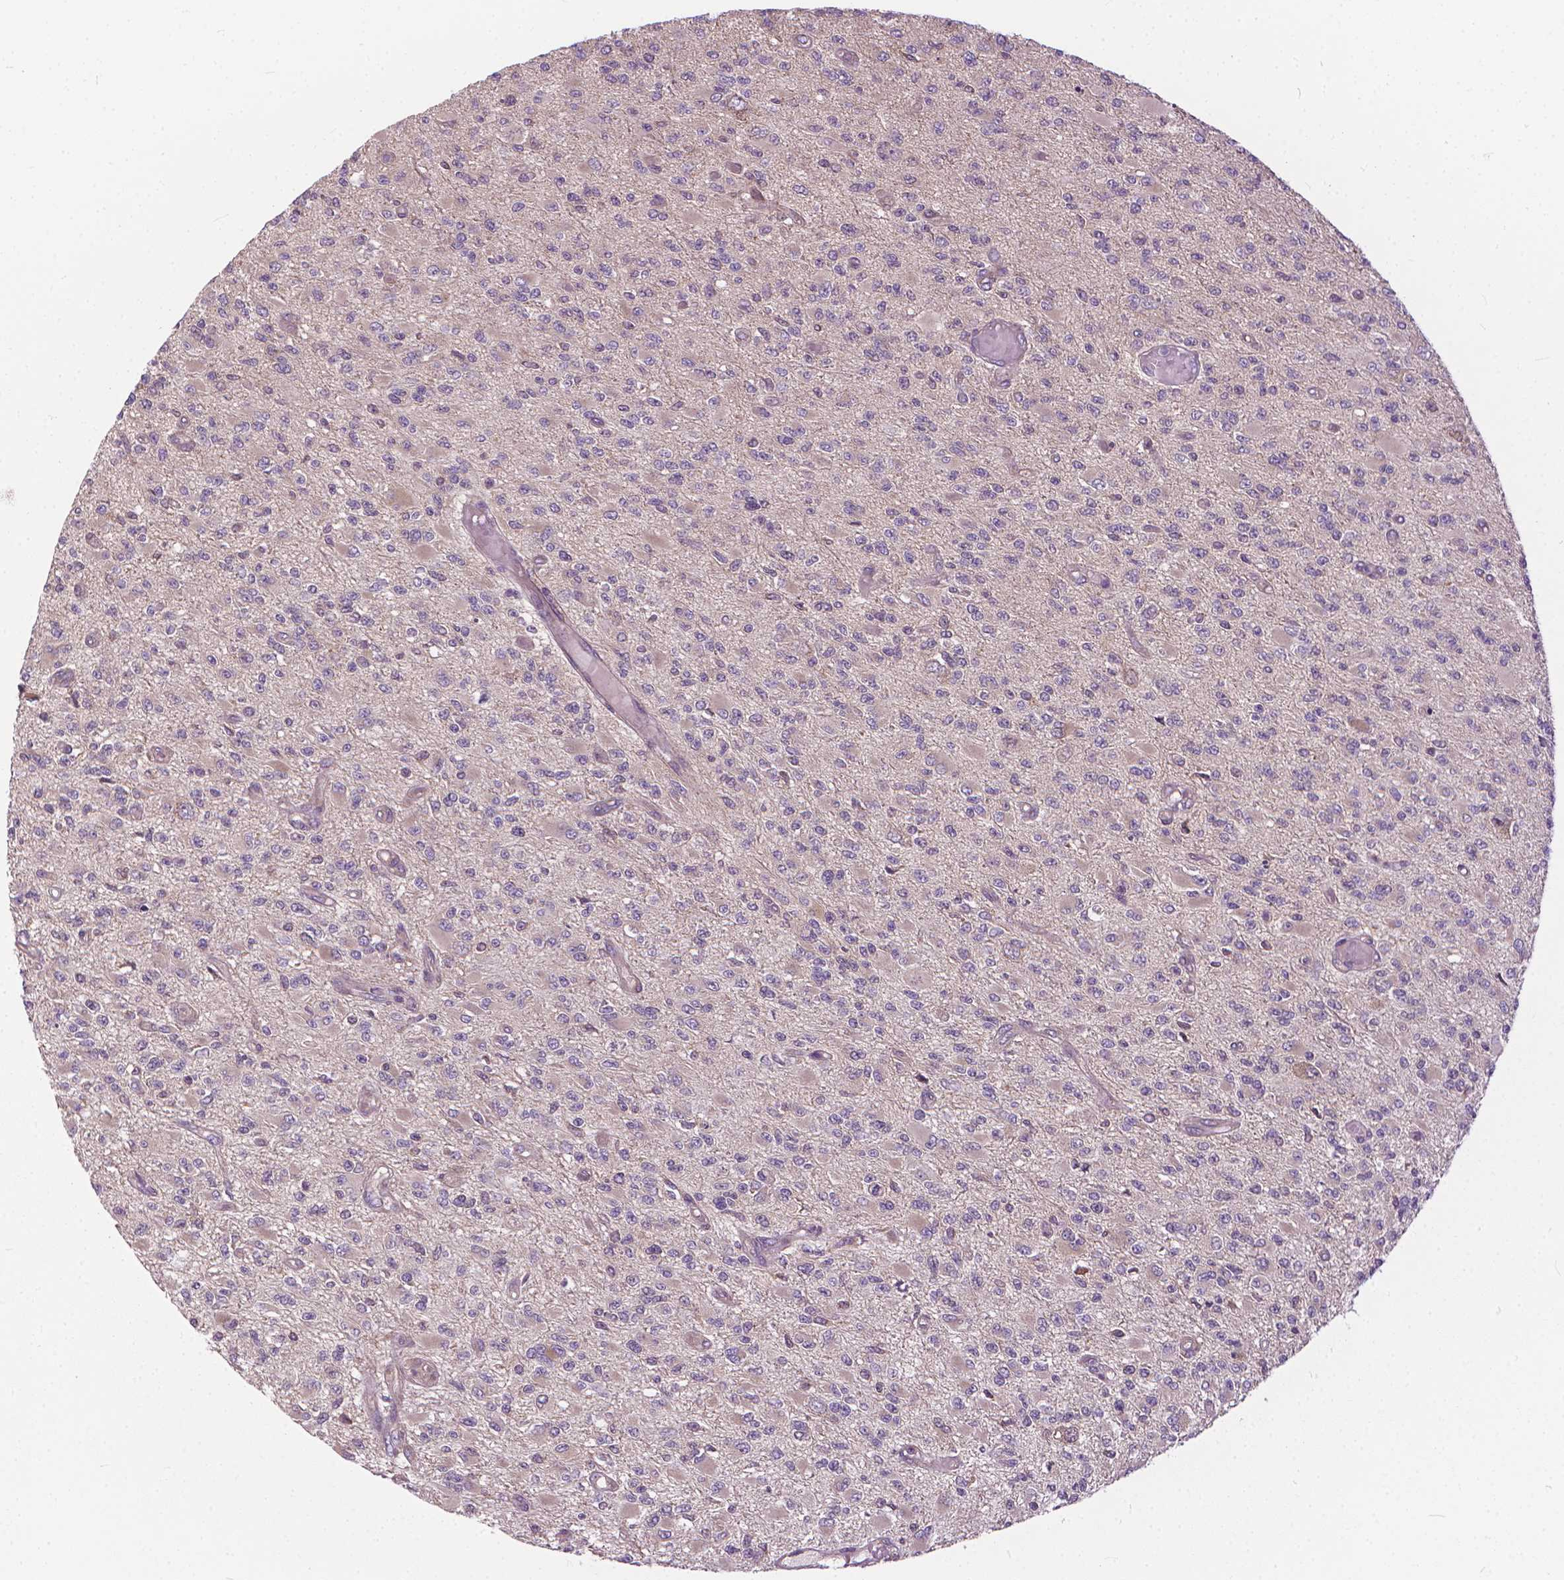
{"staining": {"intensity": "weak", "quantity": "<25%", "location": "cytoplasmic/membranous"}, "tissue": "glioma", "cell_type": "Tumor cells", "image_type": "cancer", "snomed": [{"axis": "morphology", "description": "Glioma, malignant, High grade"}, {"axis": "topography", "description": "Brain"}], "caption": "Tumor cells show no significant expression in malignant high-grade glioma. The staining was performed using DAB (3,3'-diaminobenzidine) to visualize the protein expression in brown, while the nuclei were stained in blue with hematoxylin (Magnification: 20x).", "gene": "NUDT1", "patient": {"sex": "female", "age": 63}}